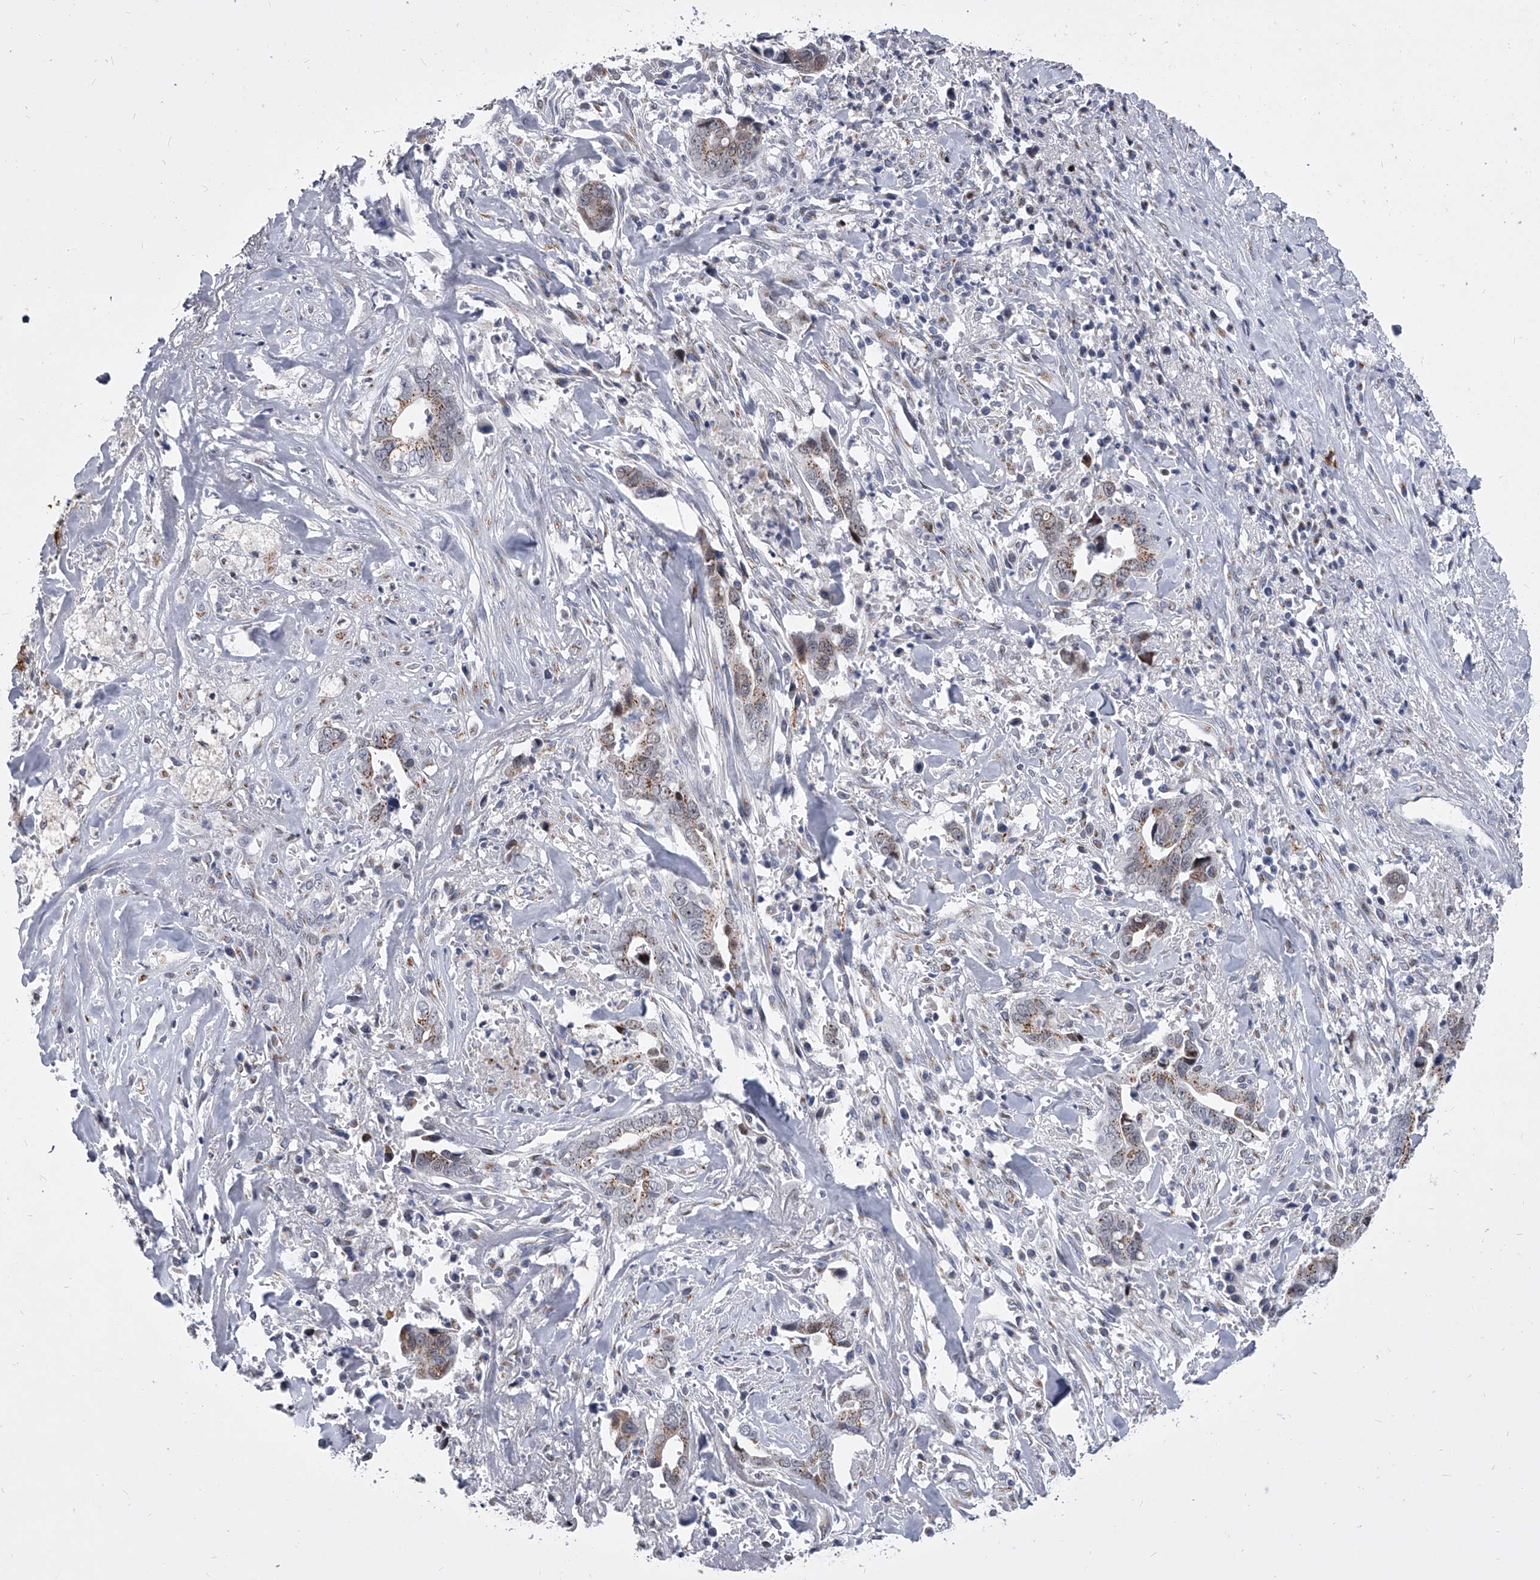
{"staining": {"intensity": "moderate", "quantity": "25%-75%", "location": "cytoplasmic/membranous"}, "tissue": "liver cancer", "cell_type": "Tumor cells", "image_type": "cancer", "snomed": [{"axis": "morphology", "description": "Cholangiocarcinoma"}, {"axis": "topography", "description": "Liver"}], "caption": "Liver cancer (cholangiocarcinoma) stained for a protein shows moderate cytoplasmic/membranous positivity in tumor cells.", "gene": "EVA1C", "patient": {"sex": "female", "age": 79}}